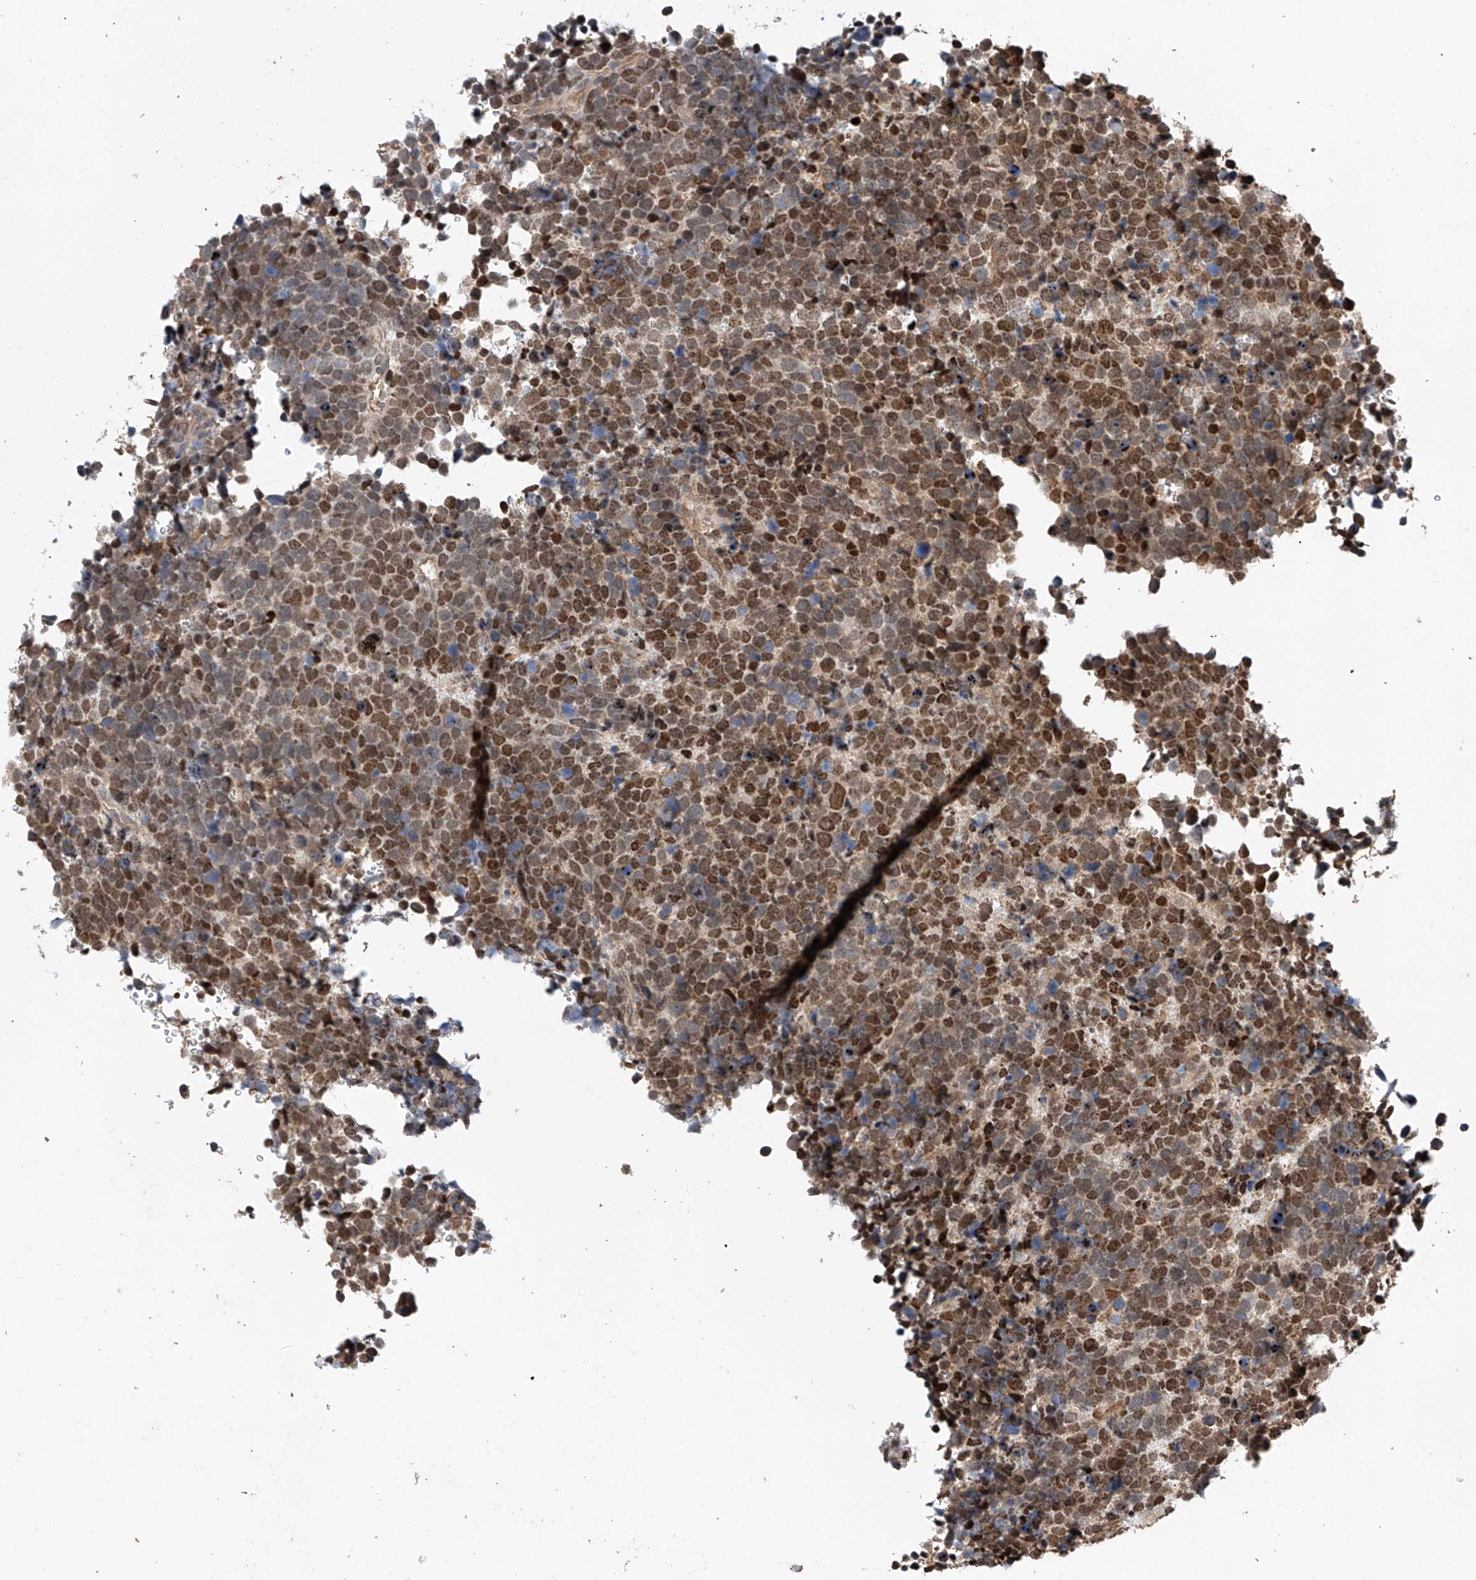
{"staining": {"intensity": "moderate", "quantity": ">75%", "location": "cytoplasmic/membranous,nuclear"}, "tissue": "urothelial cancer", "cell_type": "Tumor cells", "image_type": "cancer", "snomed": [{"axis": "morphology", "description": "Urothelial carcinoma, High grade"}, {"axis": "topography", "description": "Urinary bladder"}], "caption": "Protein expression analysis of urothelial cancer demonstrates moderate cytoplasmic/membranous and nuclear positivity in about >75% of tumor cells.", "gene": "RILPL2", "patient": {"sex": "female", "age": 82}}